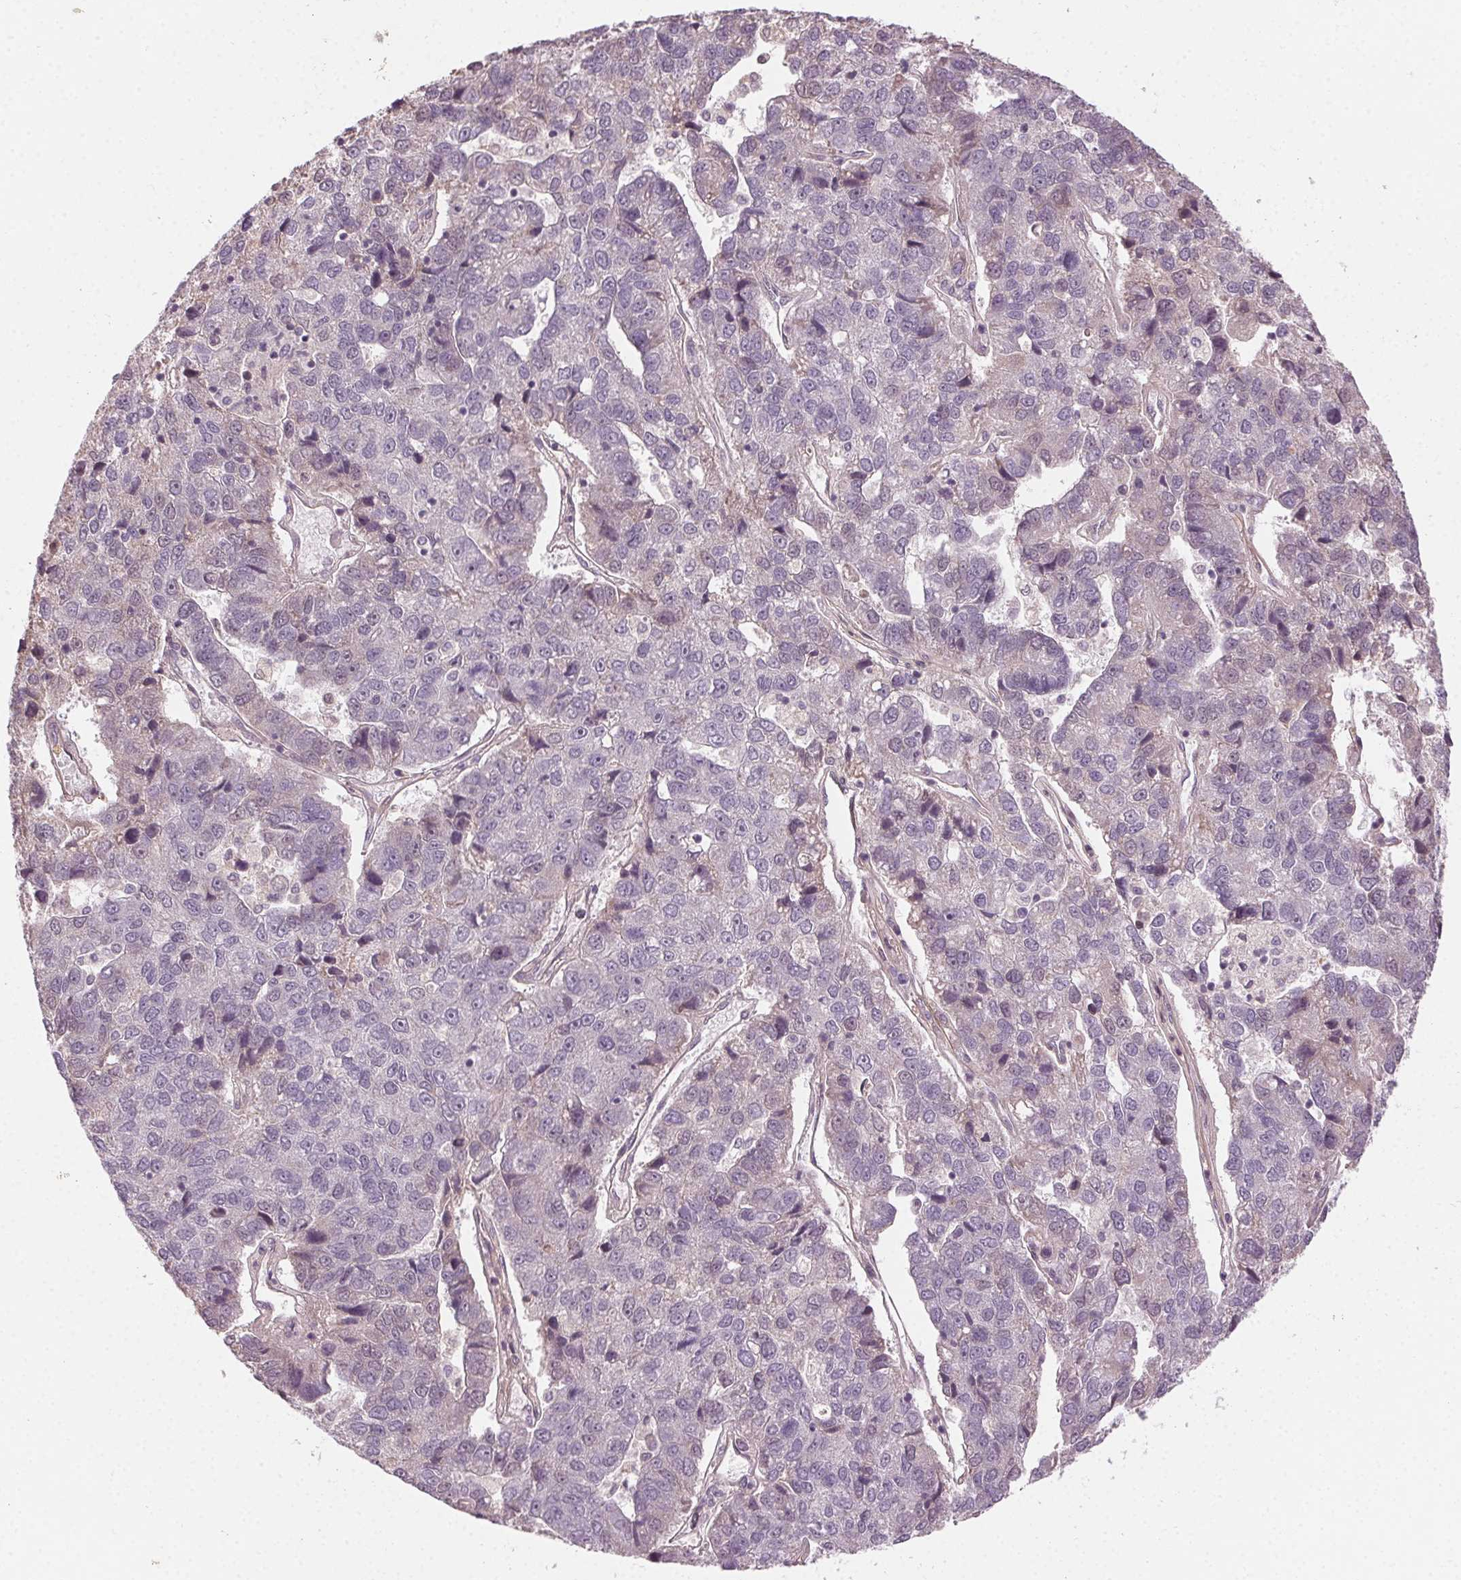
{"staining": {"intensity": "negative", "quantity": "none", "location": "none"}, "tissue": "pancreatic cancer", "cell_type": "Tumor cells", "image_type": "cancer", "snomed": [{"axis": "morphology", "description": "Adenocarcinoma, NOS"}, {"axis": "topography", "description": "Pancreas"}], "caption": "Tumor cells show no significant staining in pancreatic cancer (adenocarcinoma).", "gene": "TUB", "patient": {"sex": "female", "age": 61}}